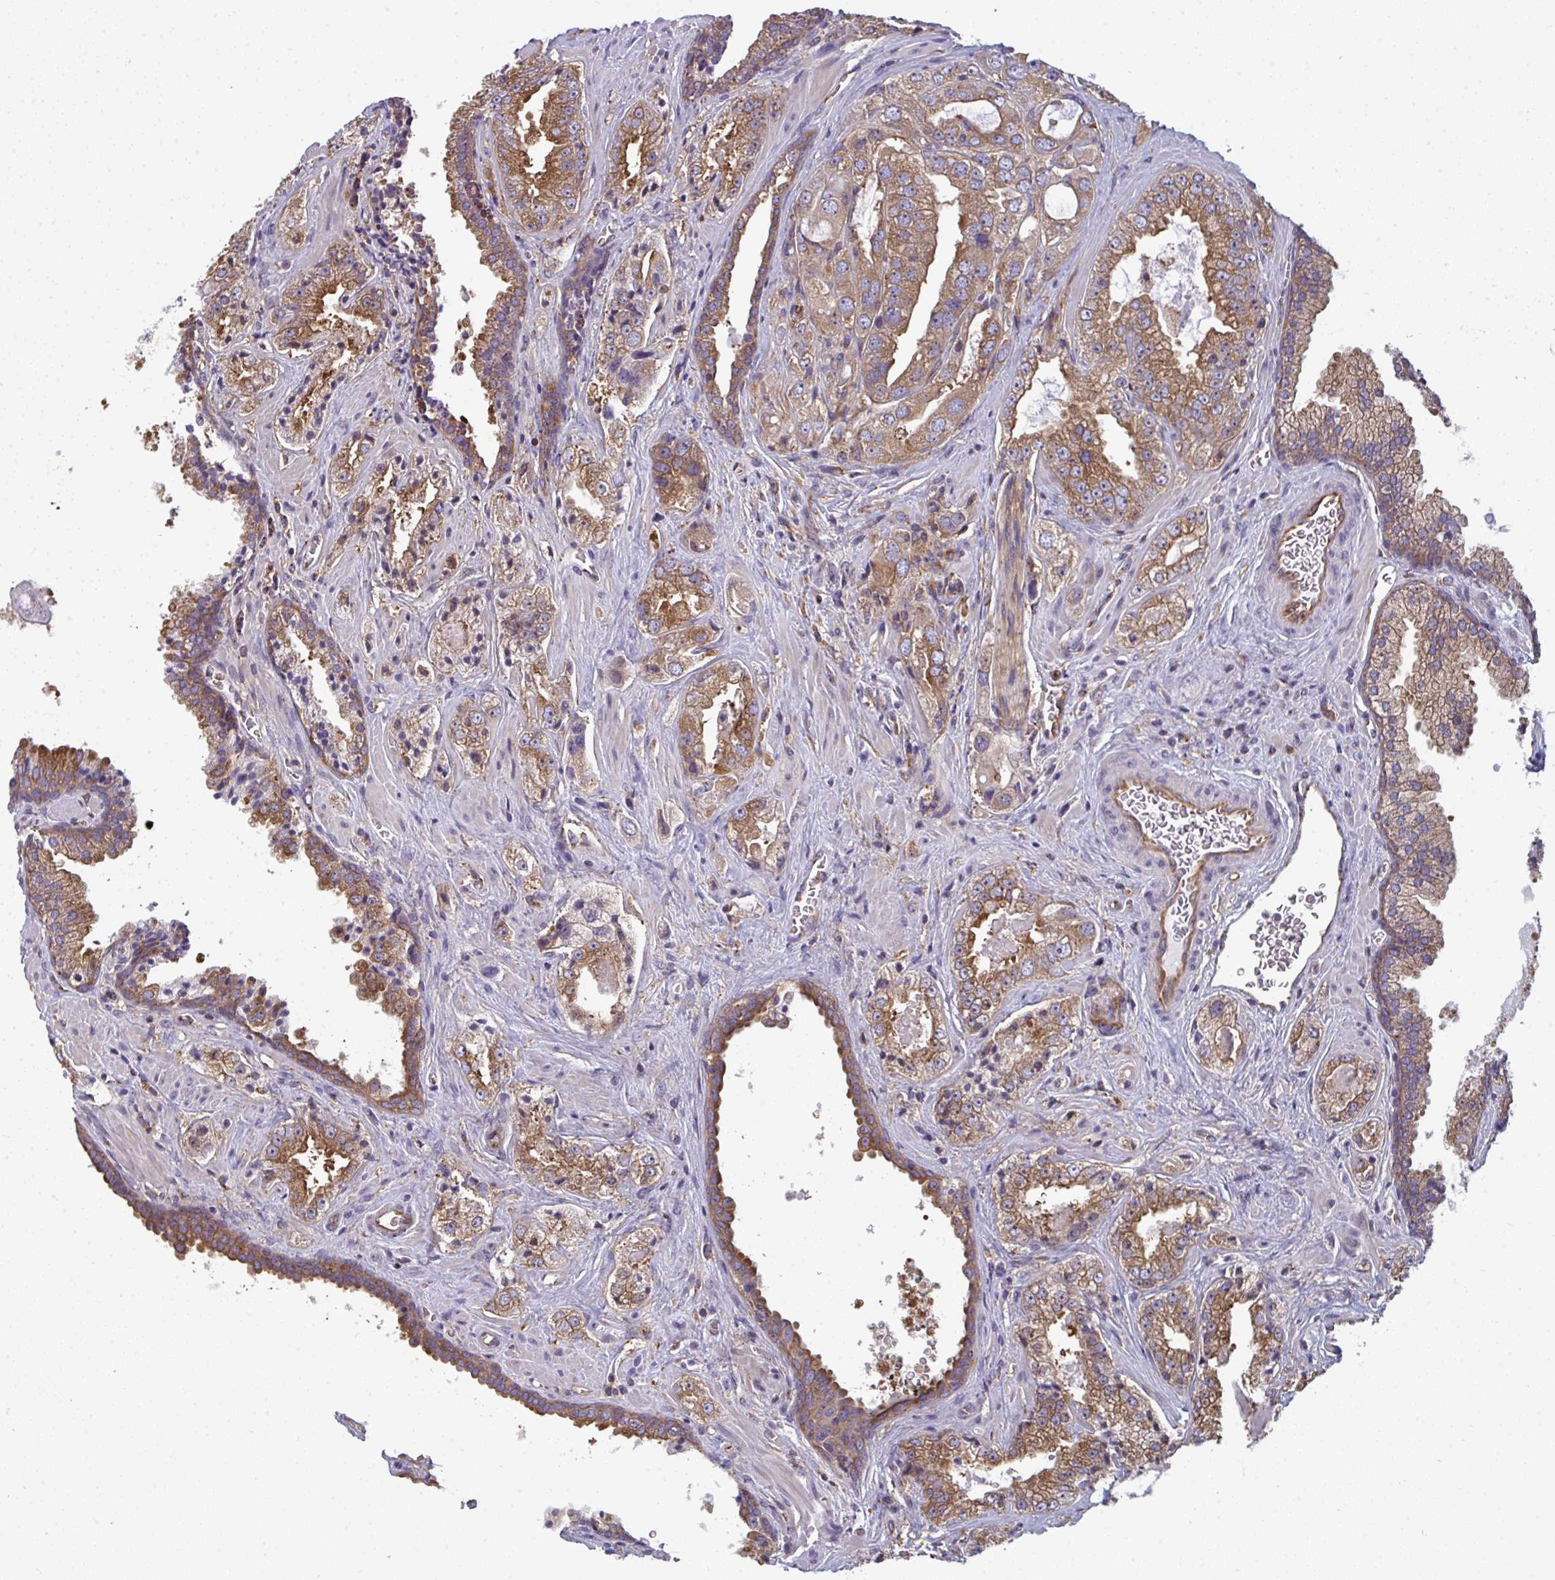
{"staining": {"intensity": "moderate", "quantity": ">75%", "location": "cytoplasmic/membranous"}, "tissue": "prostate cancer", "cell_type": "Tumor cells", "image_type": "cancer", "snomed": [{"axis": "morphology", "description": "Adenocarcinoma, High grade"}, {"axis": "topography", "description": "Prostate"}], "caption": "The histopathology image displays immunohistochemical staining of prostate cancer. There is moderate cytoplasmic/membranous staining is identified in approximately >75% of tumor cells. The staining was performed using DAB, with brown indicating positive protein expression. Nuclei are stained blue with hematoxylin.", "gene": "DYNC1I2", "patient": {"sex": "male", "age": 67}}